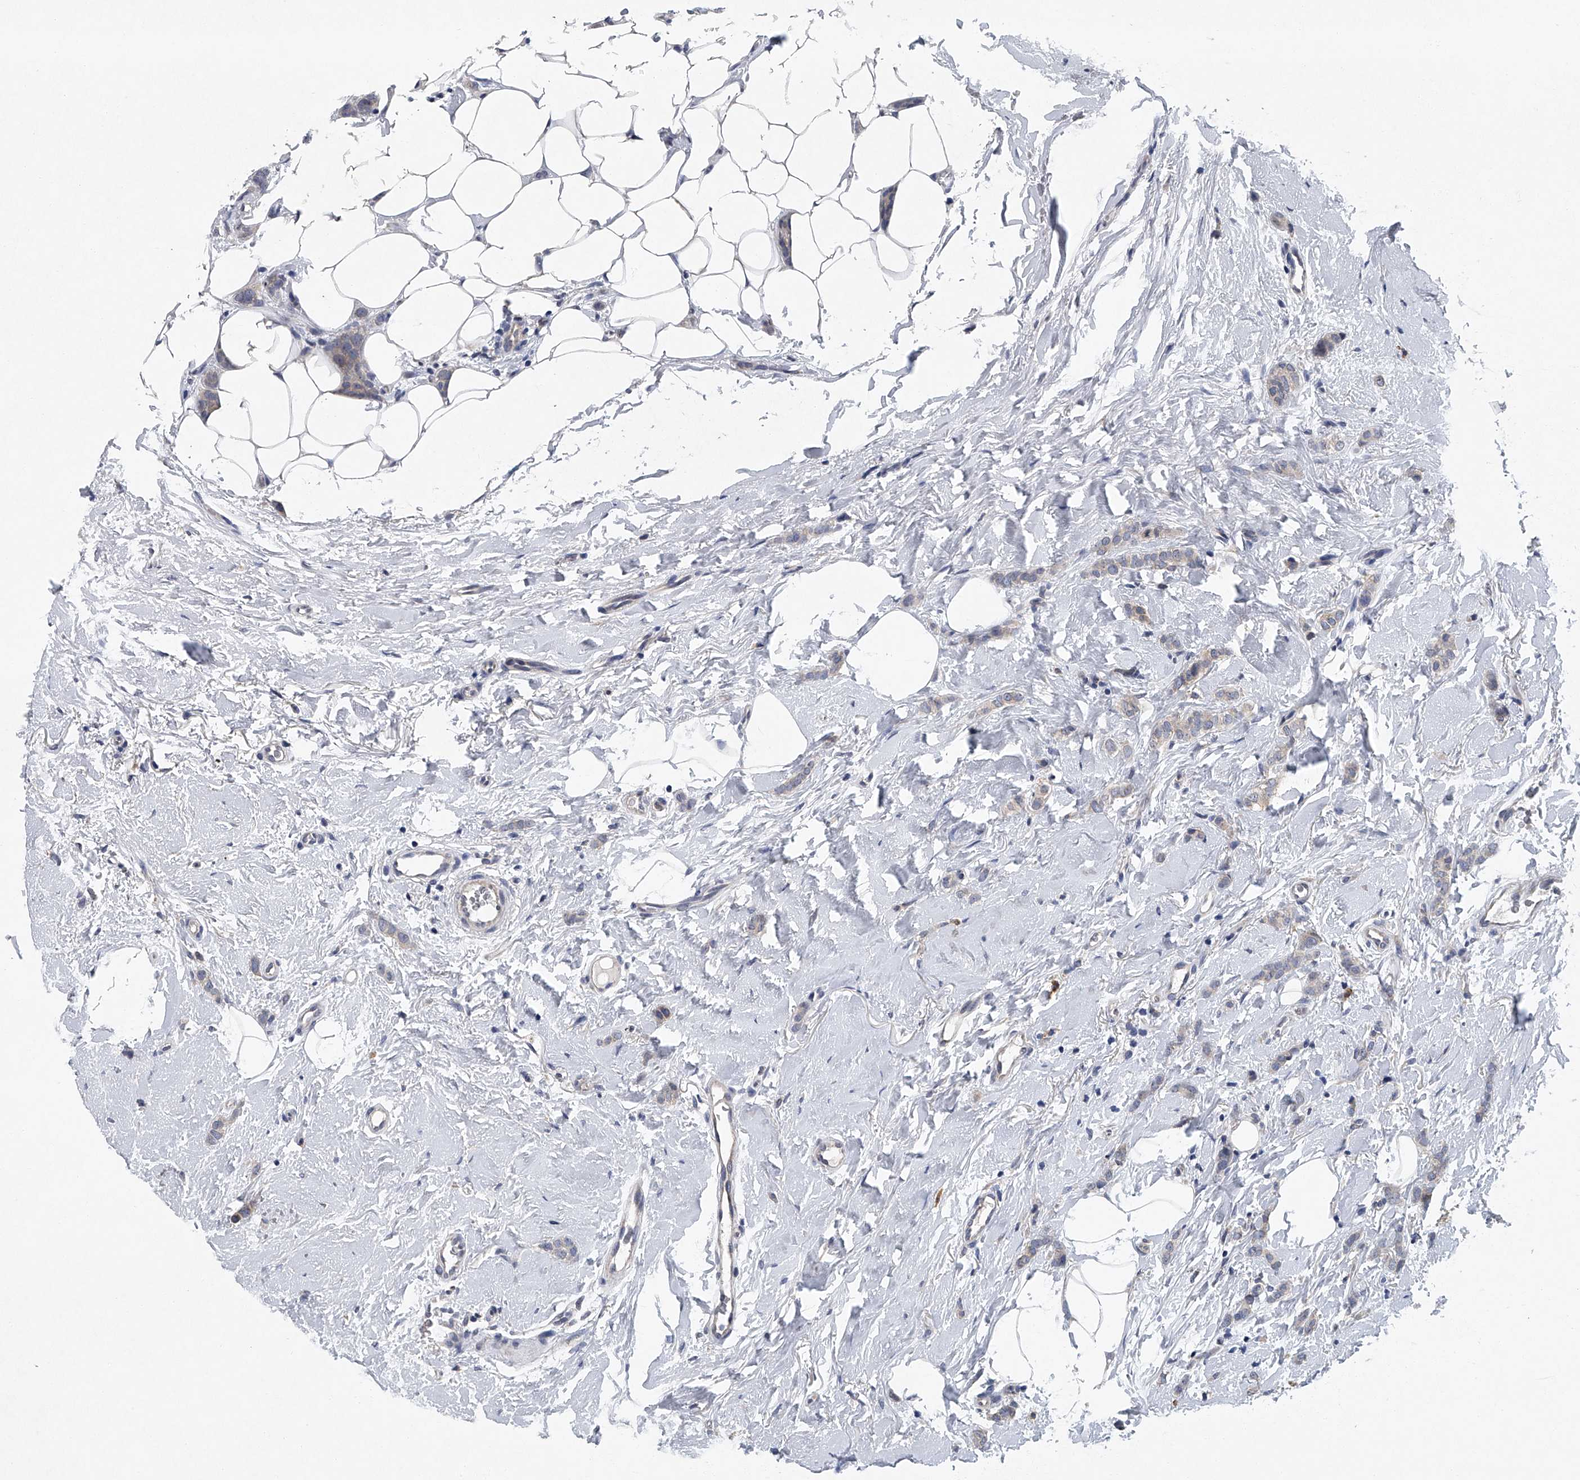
{"staining": {"intensity": "negative", "quantity": "none", "location": "none"}, "tissue": "breast cancer", "cell_type": "Tumor cells", "image_type": "cancer", "snomed": [{"axis": "morphology", "description": "Lobular carcinoma"}, {"axis": "topography", "description": "Skin"}, {"axis": "topography", "description": "Breast"}], "caption": "This is an IHC histopathology image of human breast cancer. There is no expression in tumor cells.", "gene": "RNF5", "patient": {"sex": "female", "age": 46}}